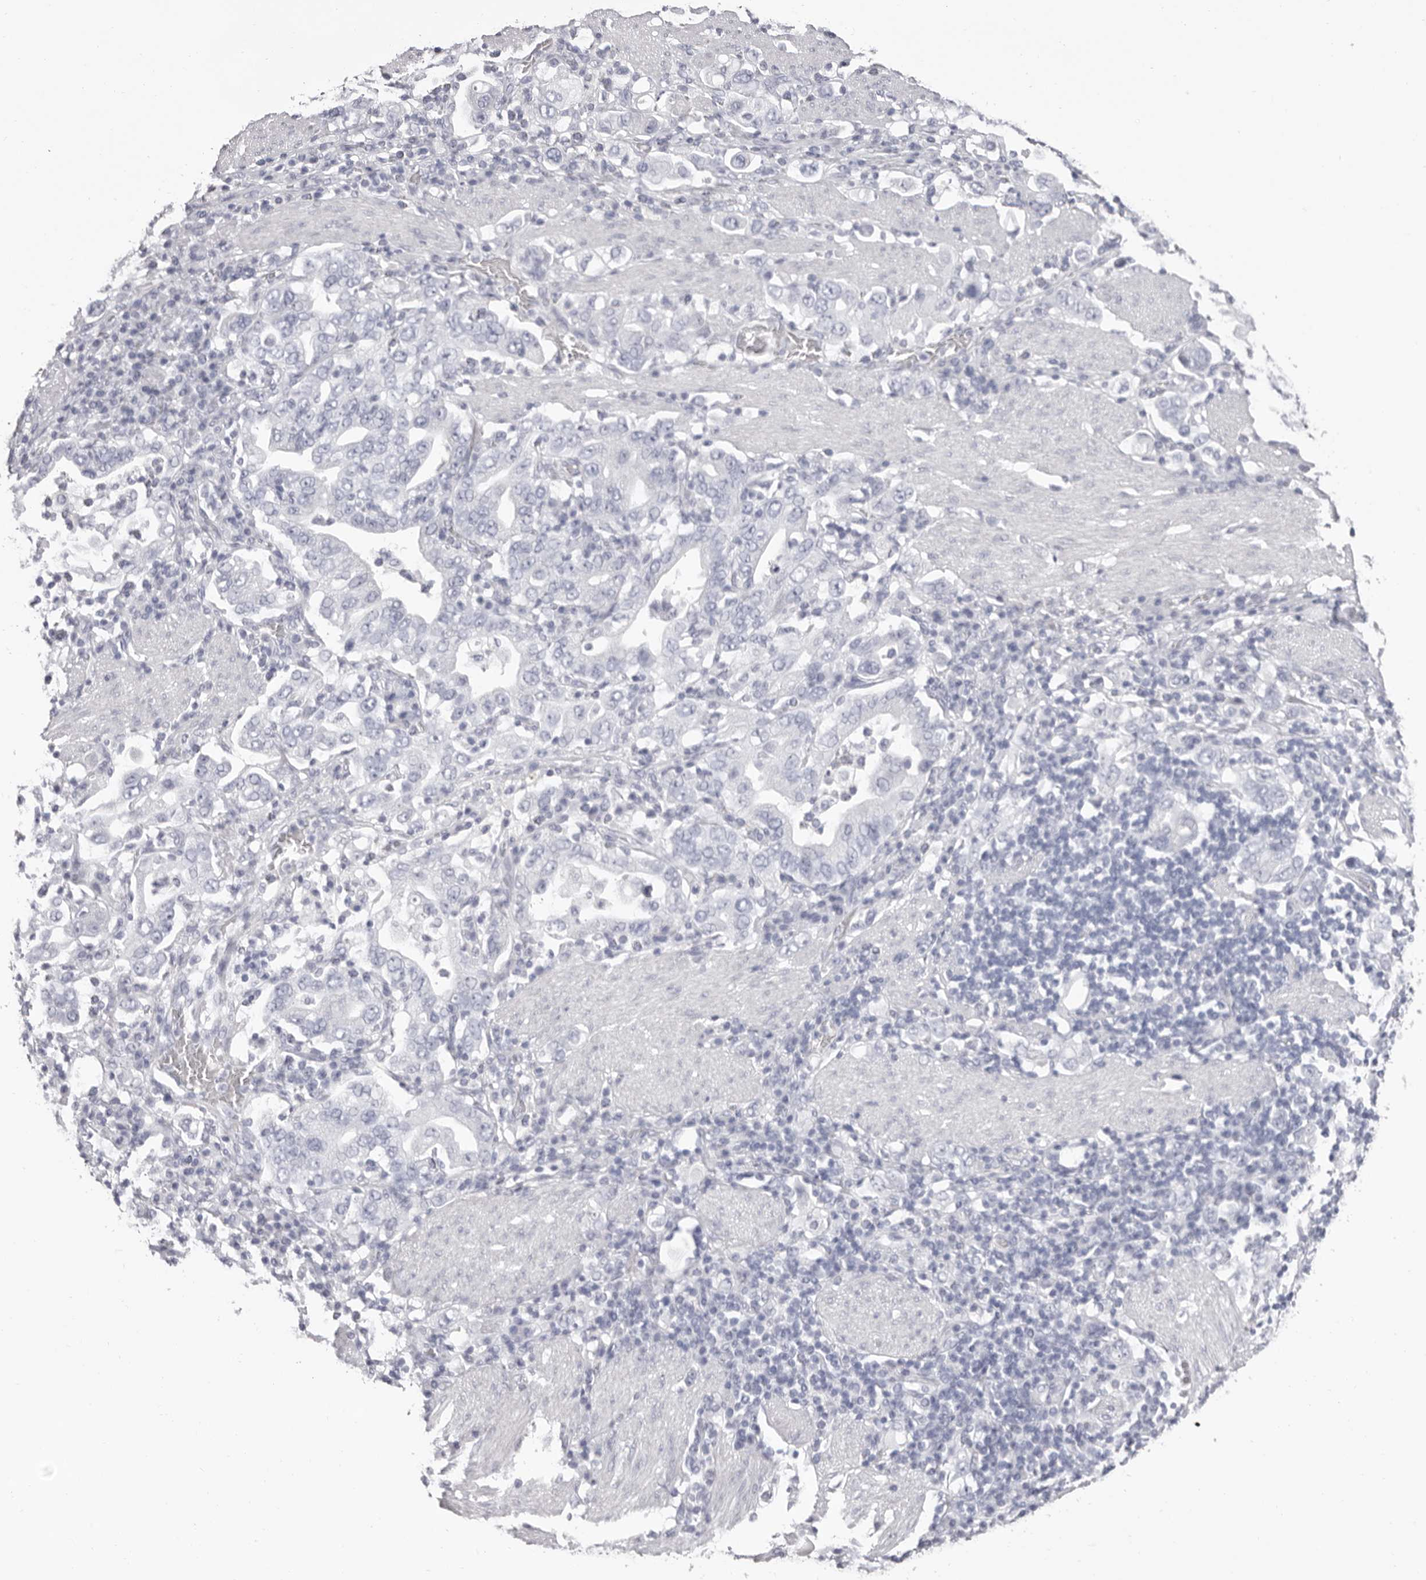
{"staining": {"intensity": "negative", "quantity": "none", "location": "none"}, "tissue": "stomach cancer", "cell_type": "Tumor cells", "image_type": "cancer", "snomed": [{"axis": "morphology", "description": "Adenocarcinoma, NOS"}, {"axis": "topography", "description": "Stomach, upper"}], "caption": "This is an immunohistochemistry (IHC) image of stomach cancer (adenocarcinoma). There is no positivity in tumor cells.", "gene": "LPO", "patient": {"sex": "male", "age": 62}}